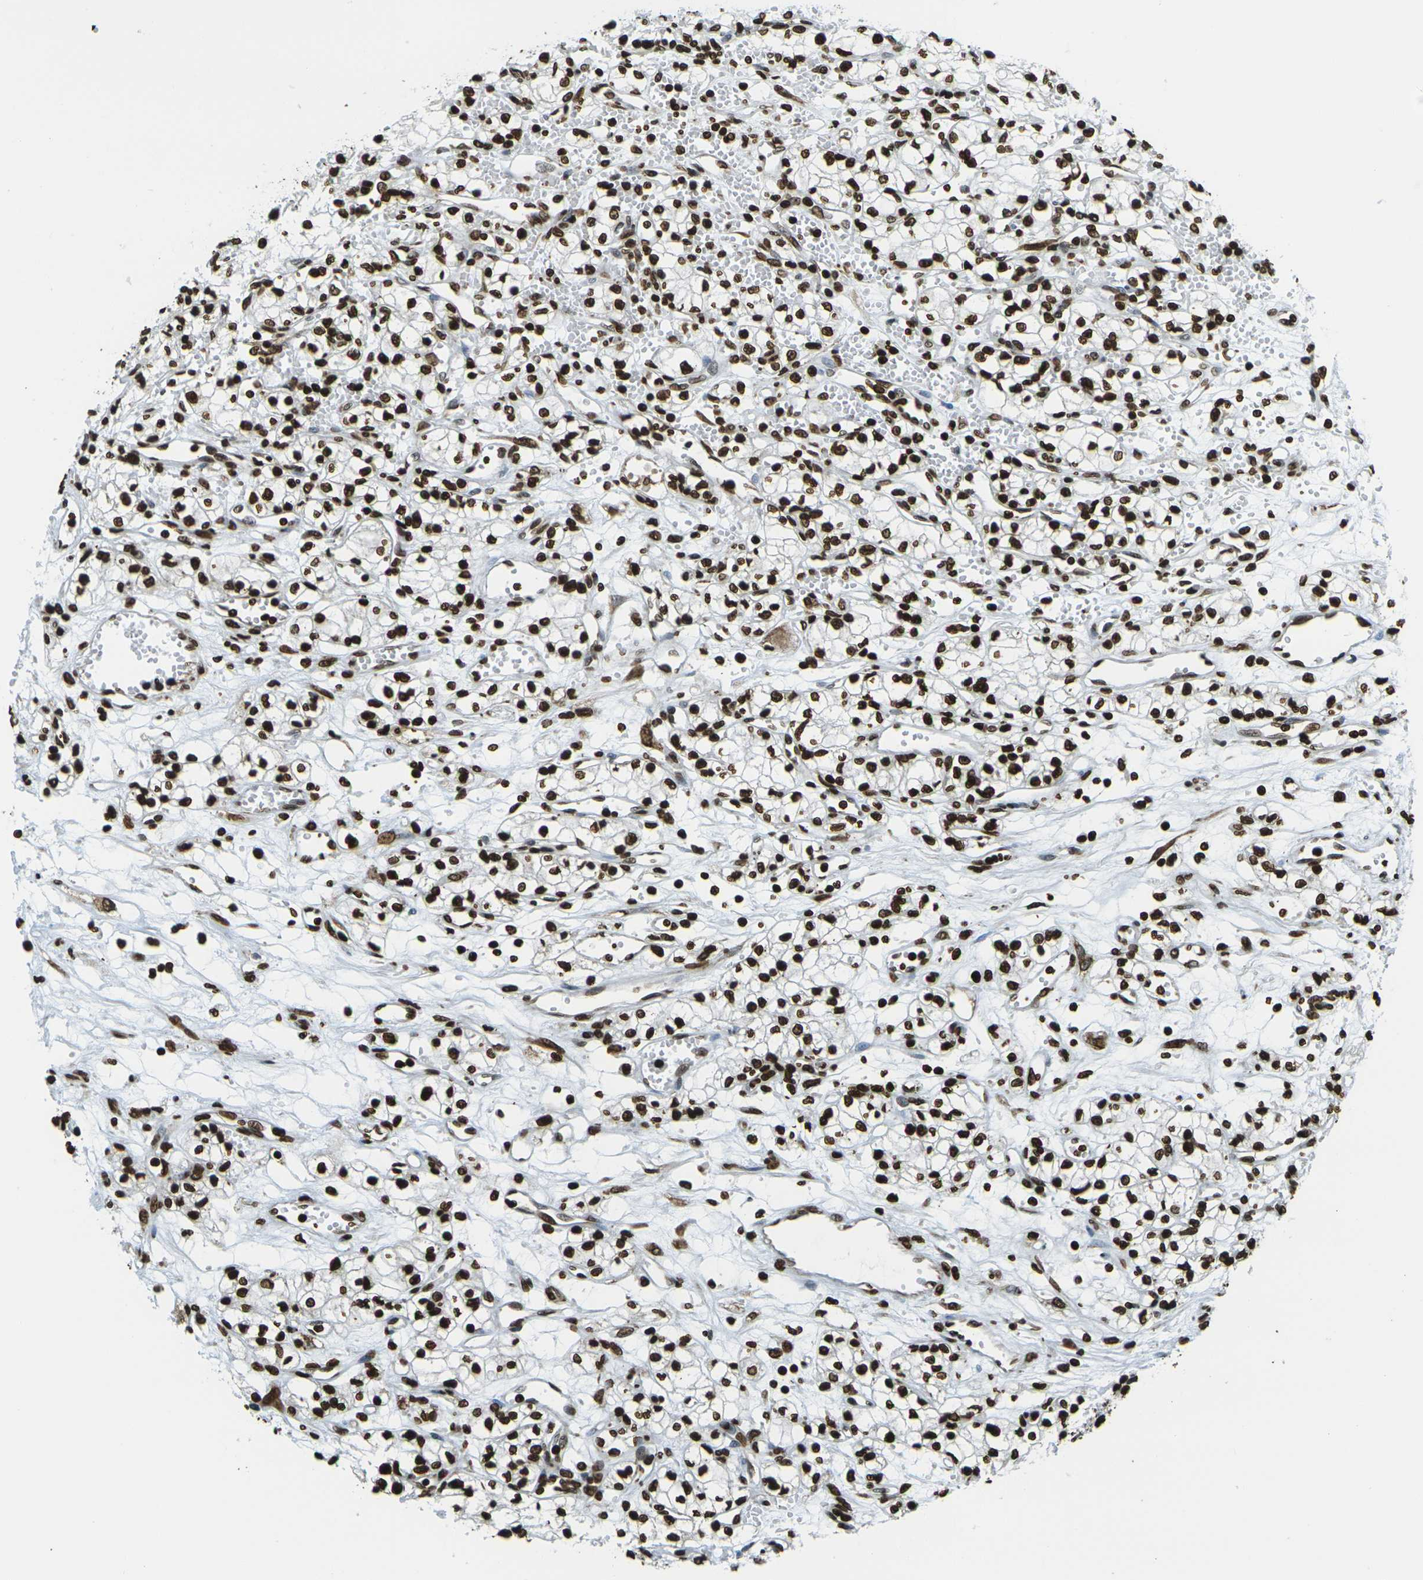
{"staining": {"intensity": "strong", "quantity": ">75%", "location": "nuclear"}, "tissue": "renal cancer", "cell_type": "Tumor cells", "image_type": "cancer", "snomed": [{"axis": "morphology", "description": "Normal tissue, NOS"}, {"axis": "morphology", "description": "Adenocarcinoma, NOS"}, {"axis": "topography", "description": "Kidney"}], "caption": "Immunohistochemistry of renal cancer (adenocarcinoma) displays high levels of strong nuclear positivity in about >75% of tumor cells. (DAB (3,3'-diaminobenzidine) IHC with brightfield microscopy, high magnification).", "gene": "H1-2", "patient": {"sex": "male", "age": 59}}